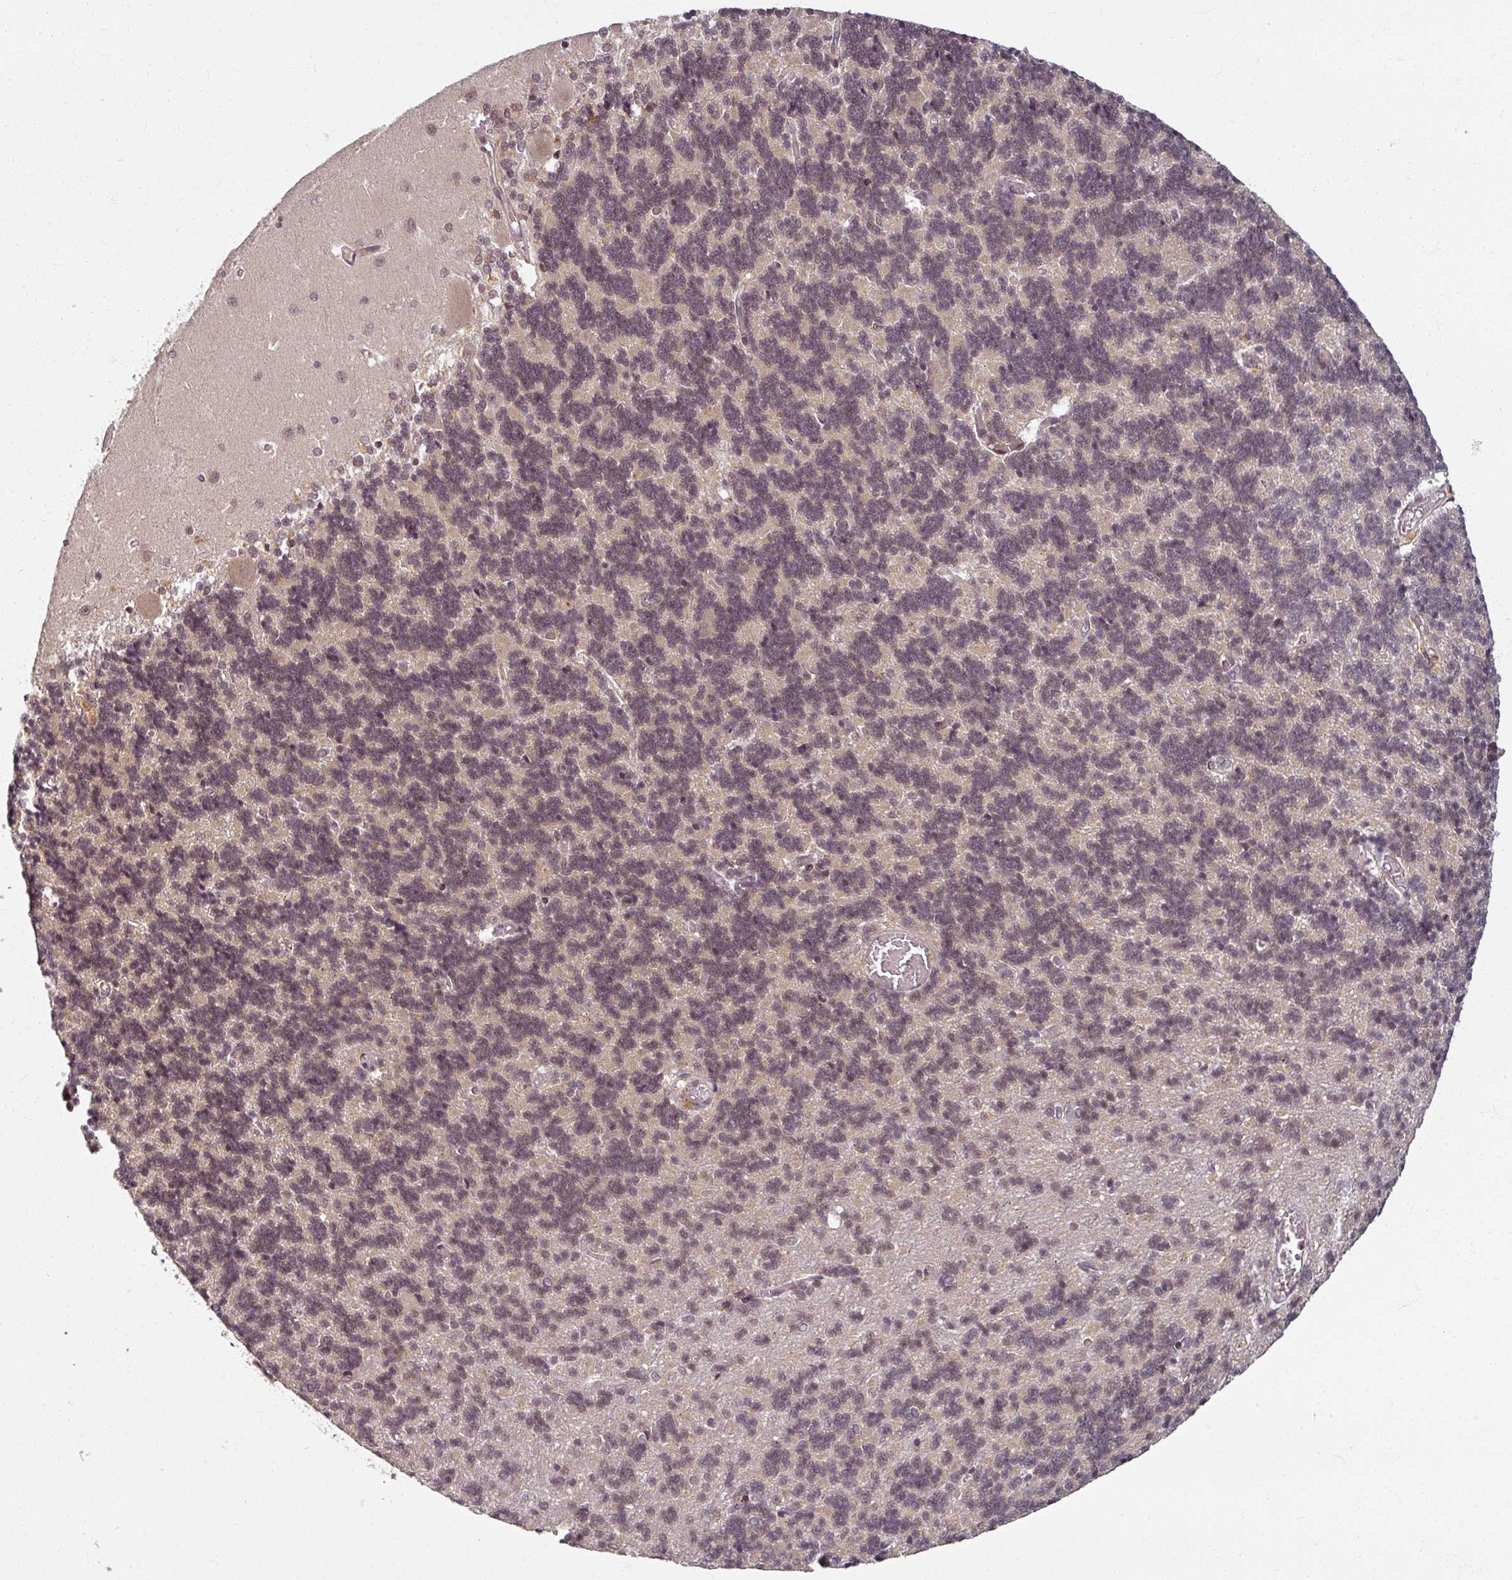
{"staining": {"intensity": "weak", "quantity": "25%-75%", "location": "nuclear"}, "tissue": "cerebellum", "cell_type": "Cells in granular layer", "image_type": "normal", "snomed": [{"axis": "morphology", "description": "Normal tissue, NOS"}, {"axis": "topography", "description": "Cerebellum"}], "caption": "Immunohistochemistry (IHC) image of normal cerebellum stained for a protein (brown), which shows low levels of weak nuclear expression in approximately 25%-75% of cells in granular layer.", "gene": "POLR2G", "patient": {"sex": "male", "age": 37}}